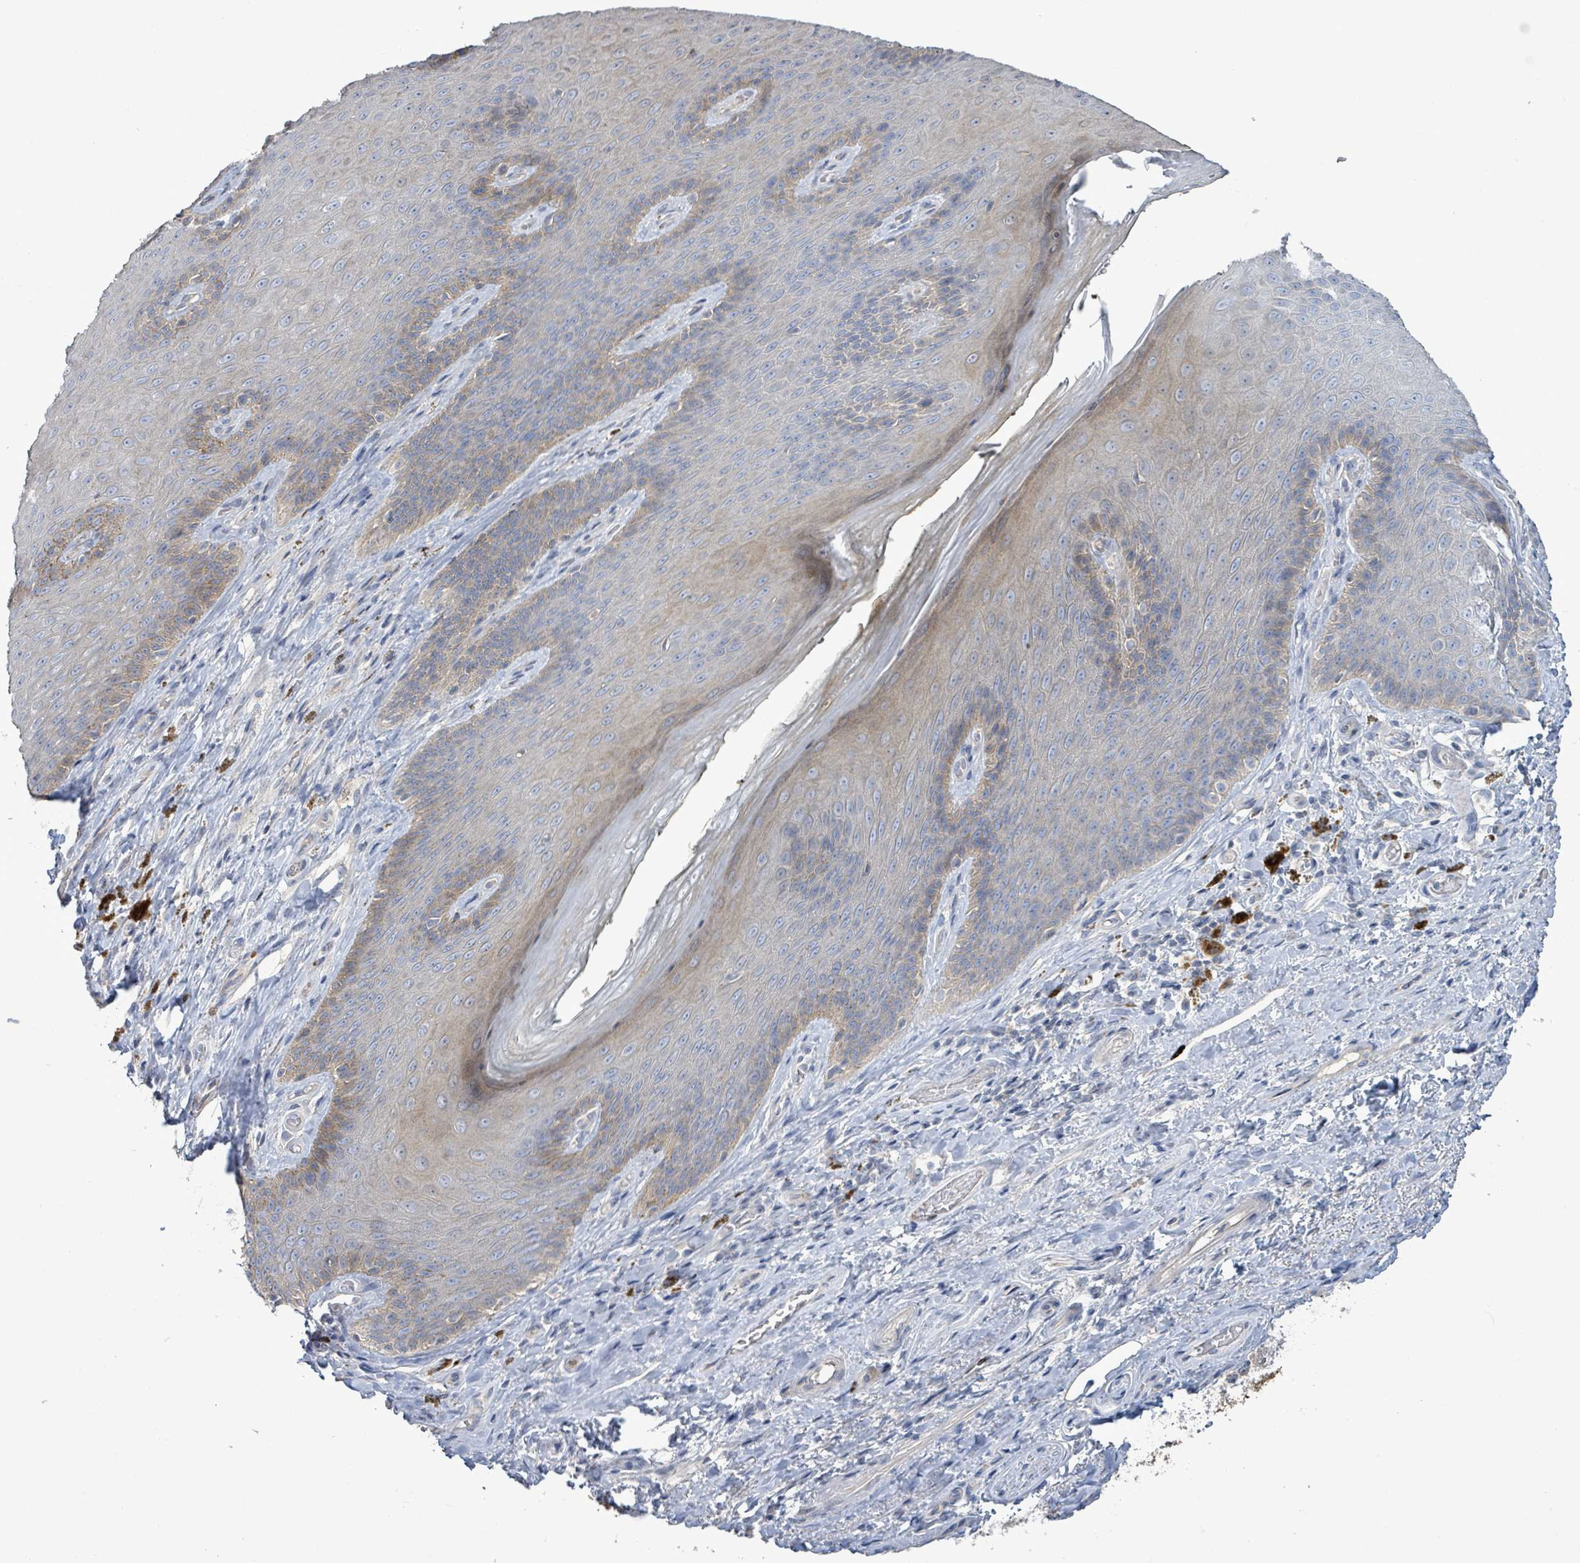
{"staining": {"intensity": "weak", "quantity": "25%-75%", "location": "cytoplasmic/membranous"}, "tissue": "skin", "cell_type": "Epidermal cells", "image_type": "normal", "snomed": [{"axis": "morphology", "description": "Normal tissue, NOS"}, {"axis": "topography", "description": "Anal"}, {"axis": "topography", "description": "Peripheral nerve tissue"}], "caption": "Human skin stained with a brown dye demonstrates weak cytoplasmic/membranous positive positivity in approximately 25%-75% of epidermal cells.", "gene": "HRAS", "patient": {"sex": "male", "age": 53}}